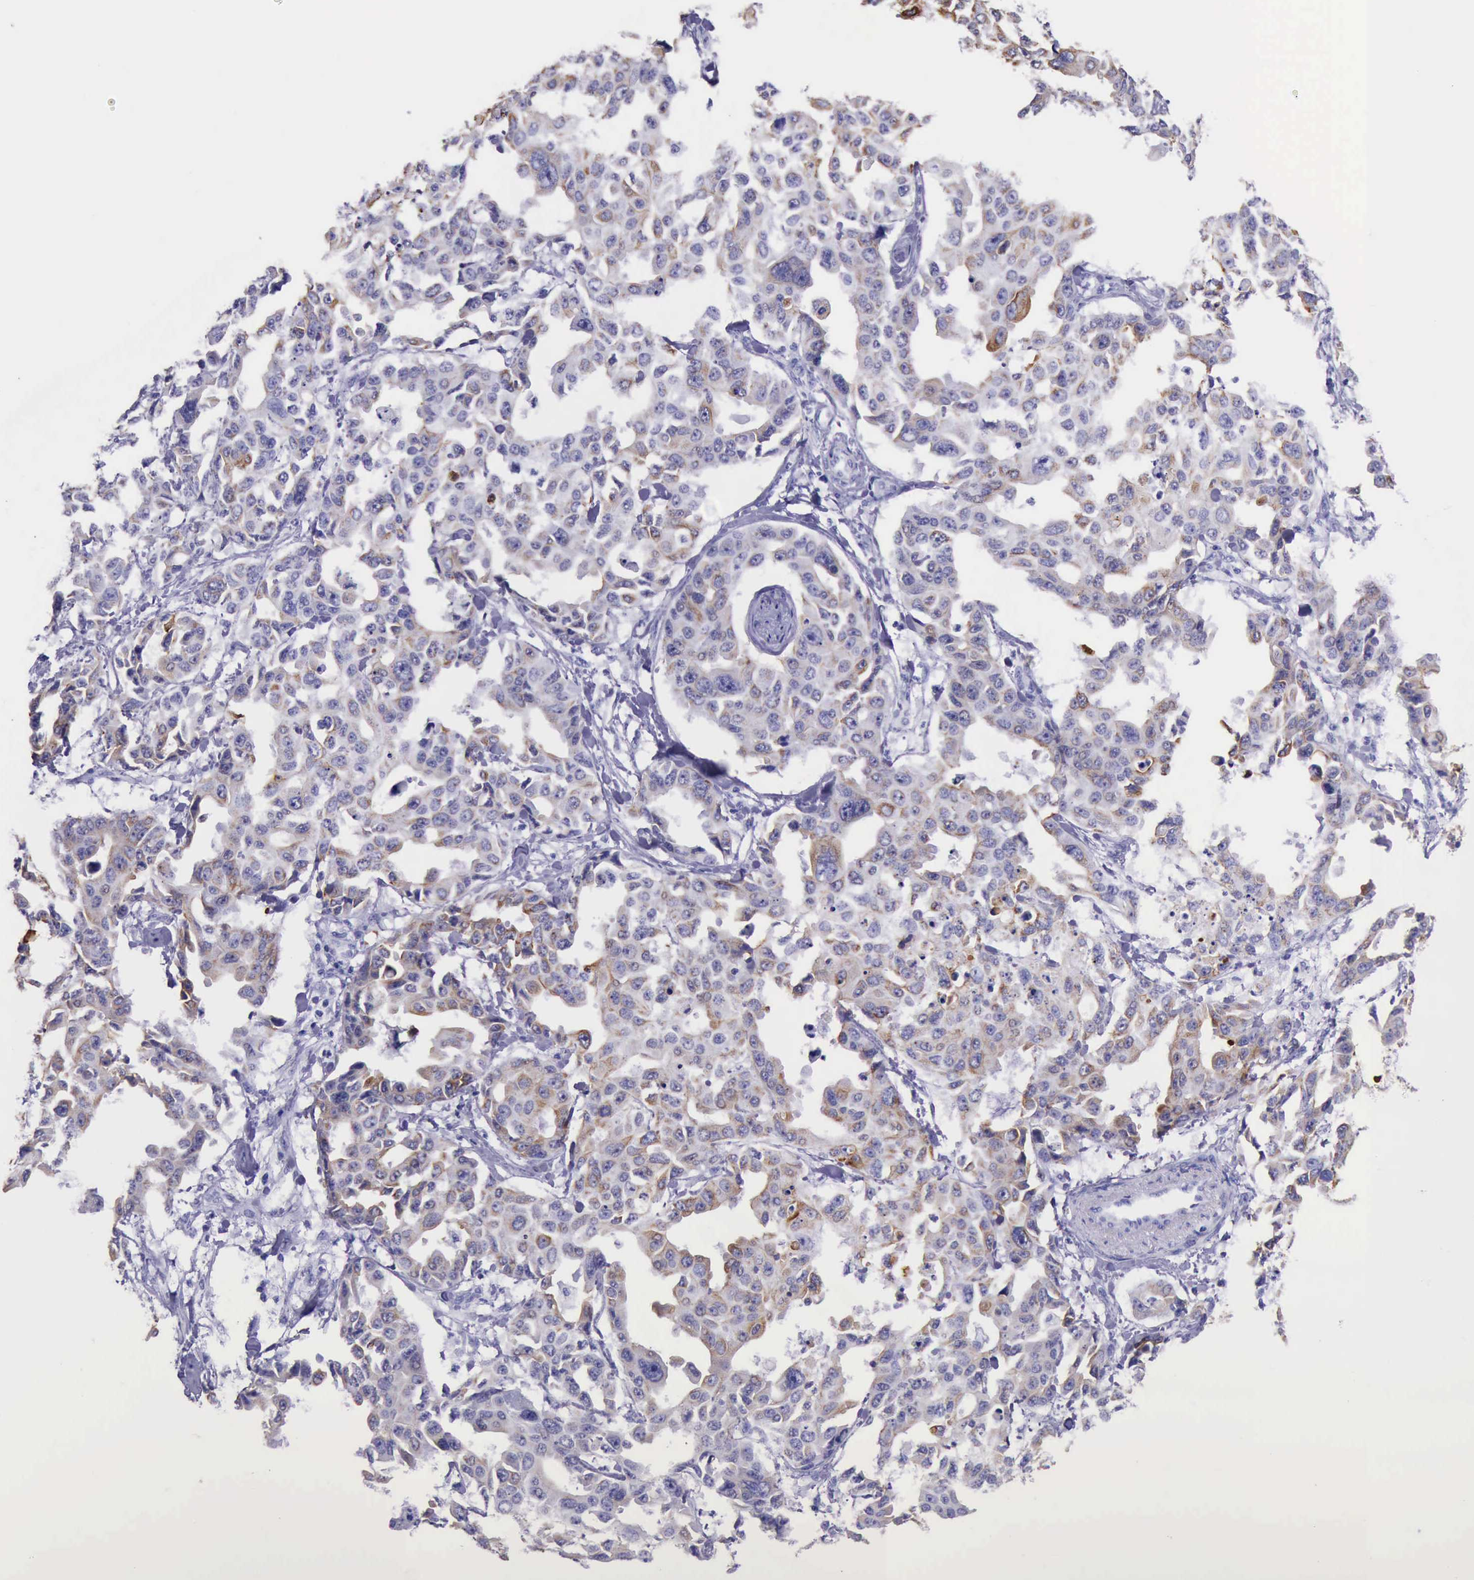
{"staining": {"intensity": "weak", "quantity": "25%-75%", "location": "cytoplasmic/membranous"}, "tissue": "lung cancer", "cell_type": "Tumor cells", "image_type": "cancer", "snomed": [{"axis": "morphology", "description": "Adenocarcinoma, NOS"}, {"axis": "topography", "description": "Lung"}], "caption": "There is low levels of weak cytoplasmic/membranous positivity in tumor cells of lung cancer, as demonstrated by immunohistochemical staining (brown color).", "gene": "KRT8", "patient": {"sex": "male", "age": 64}}